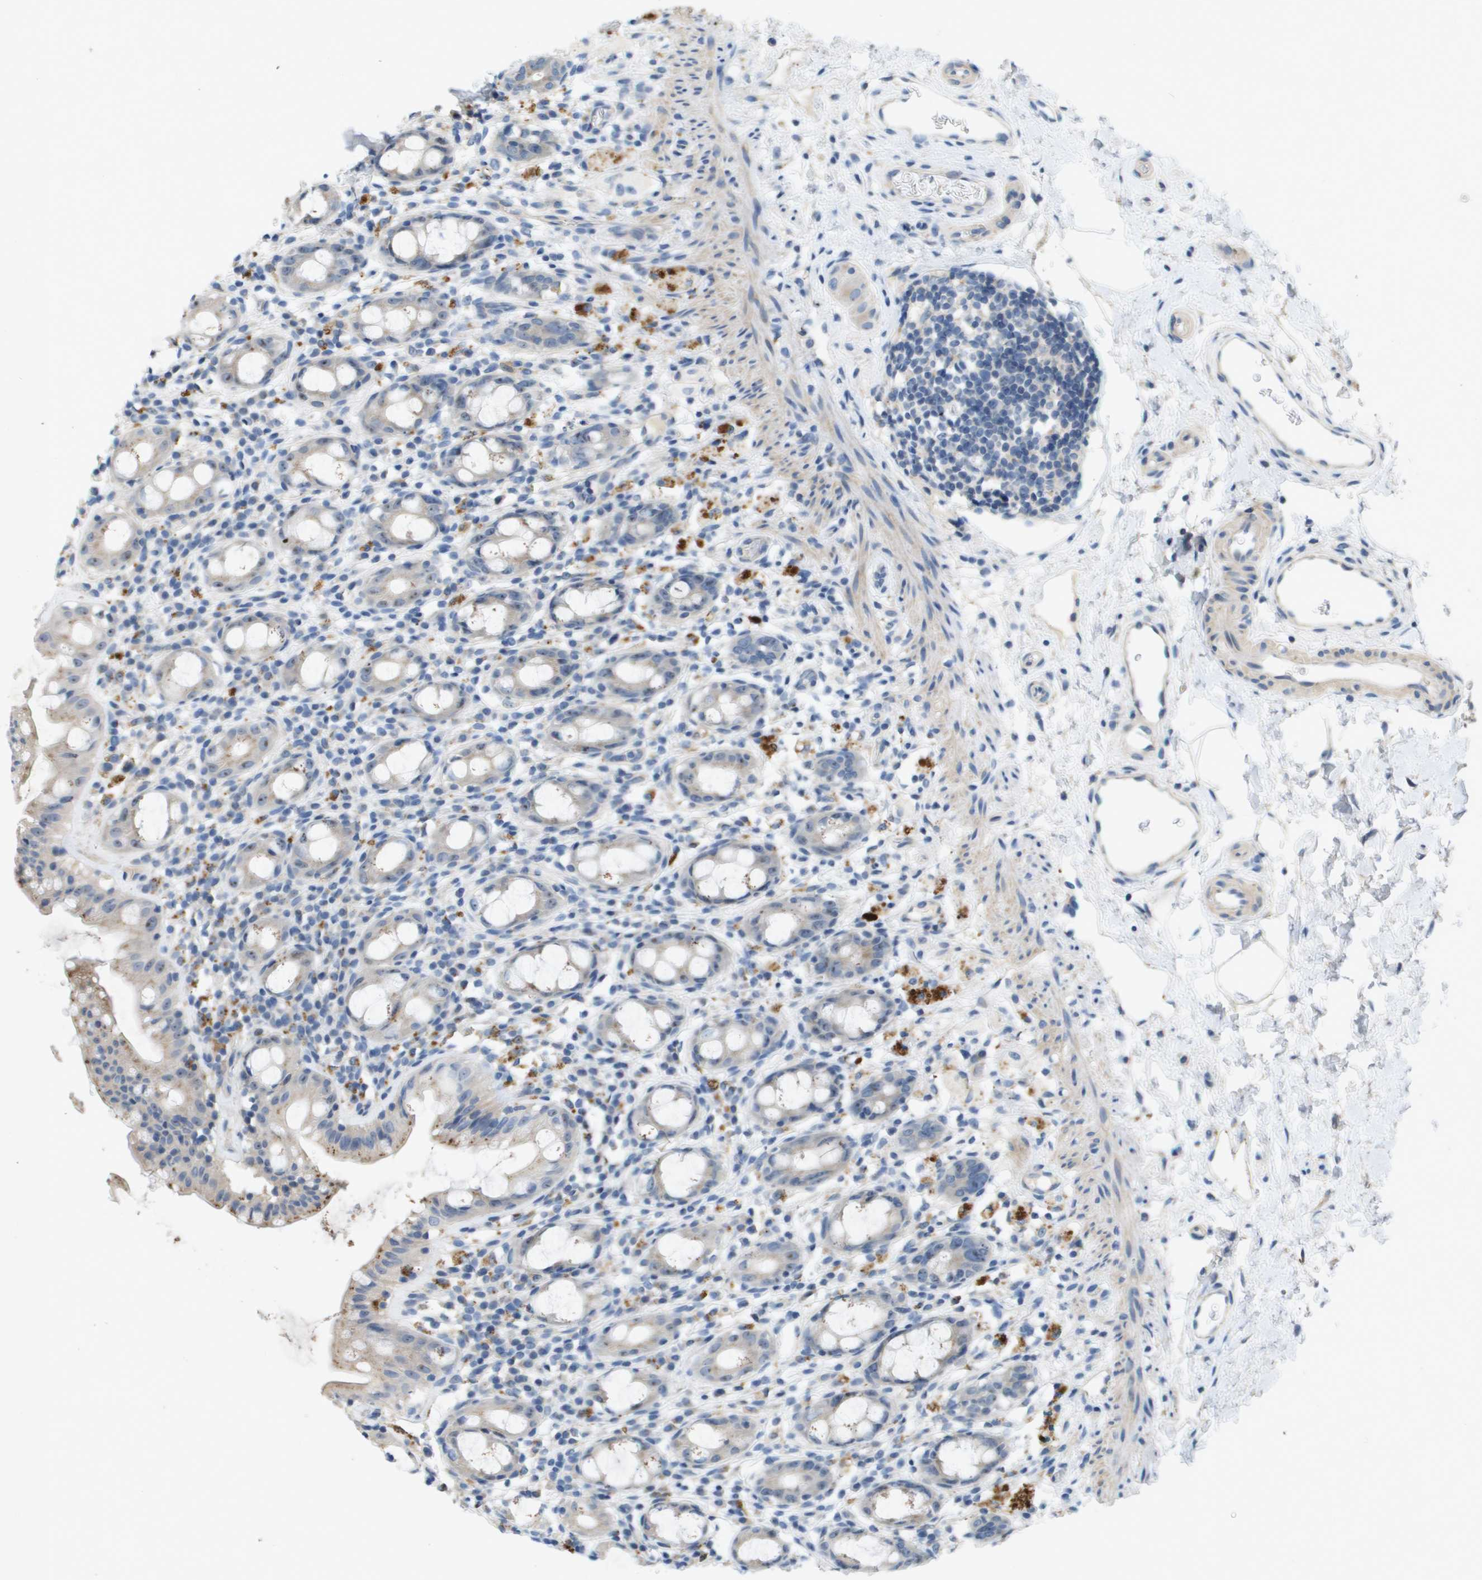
{"staining": {"intensity": "weak", "quantity": "<25%", "location": "cytoplasmic/membranous"}, "tissue": "rectum", "cell_type": "Glandular cells", "image_type": "normal", "snomed": [{"axis": "morphology", "description": "Normal tissue, NOS"}, {"axis": "topography", "description": "Rectum"}], "caption": "DAB immunohistochemical staining of unremarkable human rectum reveals no significant expression in glandular cells. Brightfield microscopy of immunohistochemistry stained with DAB (3,3'-diaminobenzidine) (brown) and hematoxylin (blue), captured at high magnification.", "gene": "B3GNT5", "patient": {"sex": "male", "age": 44}}